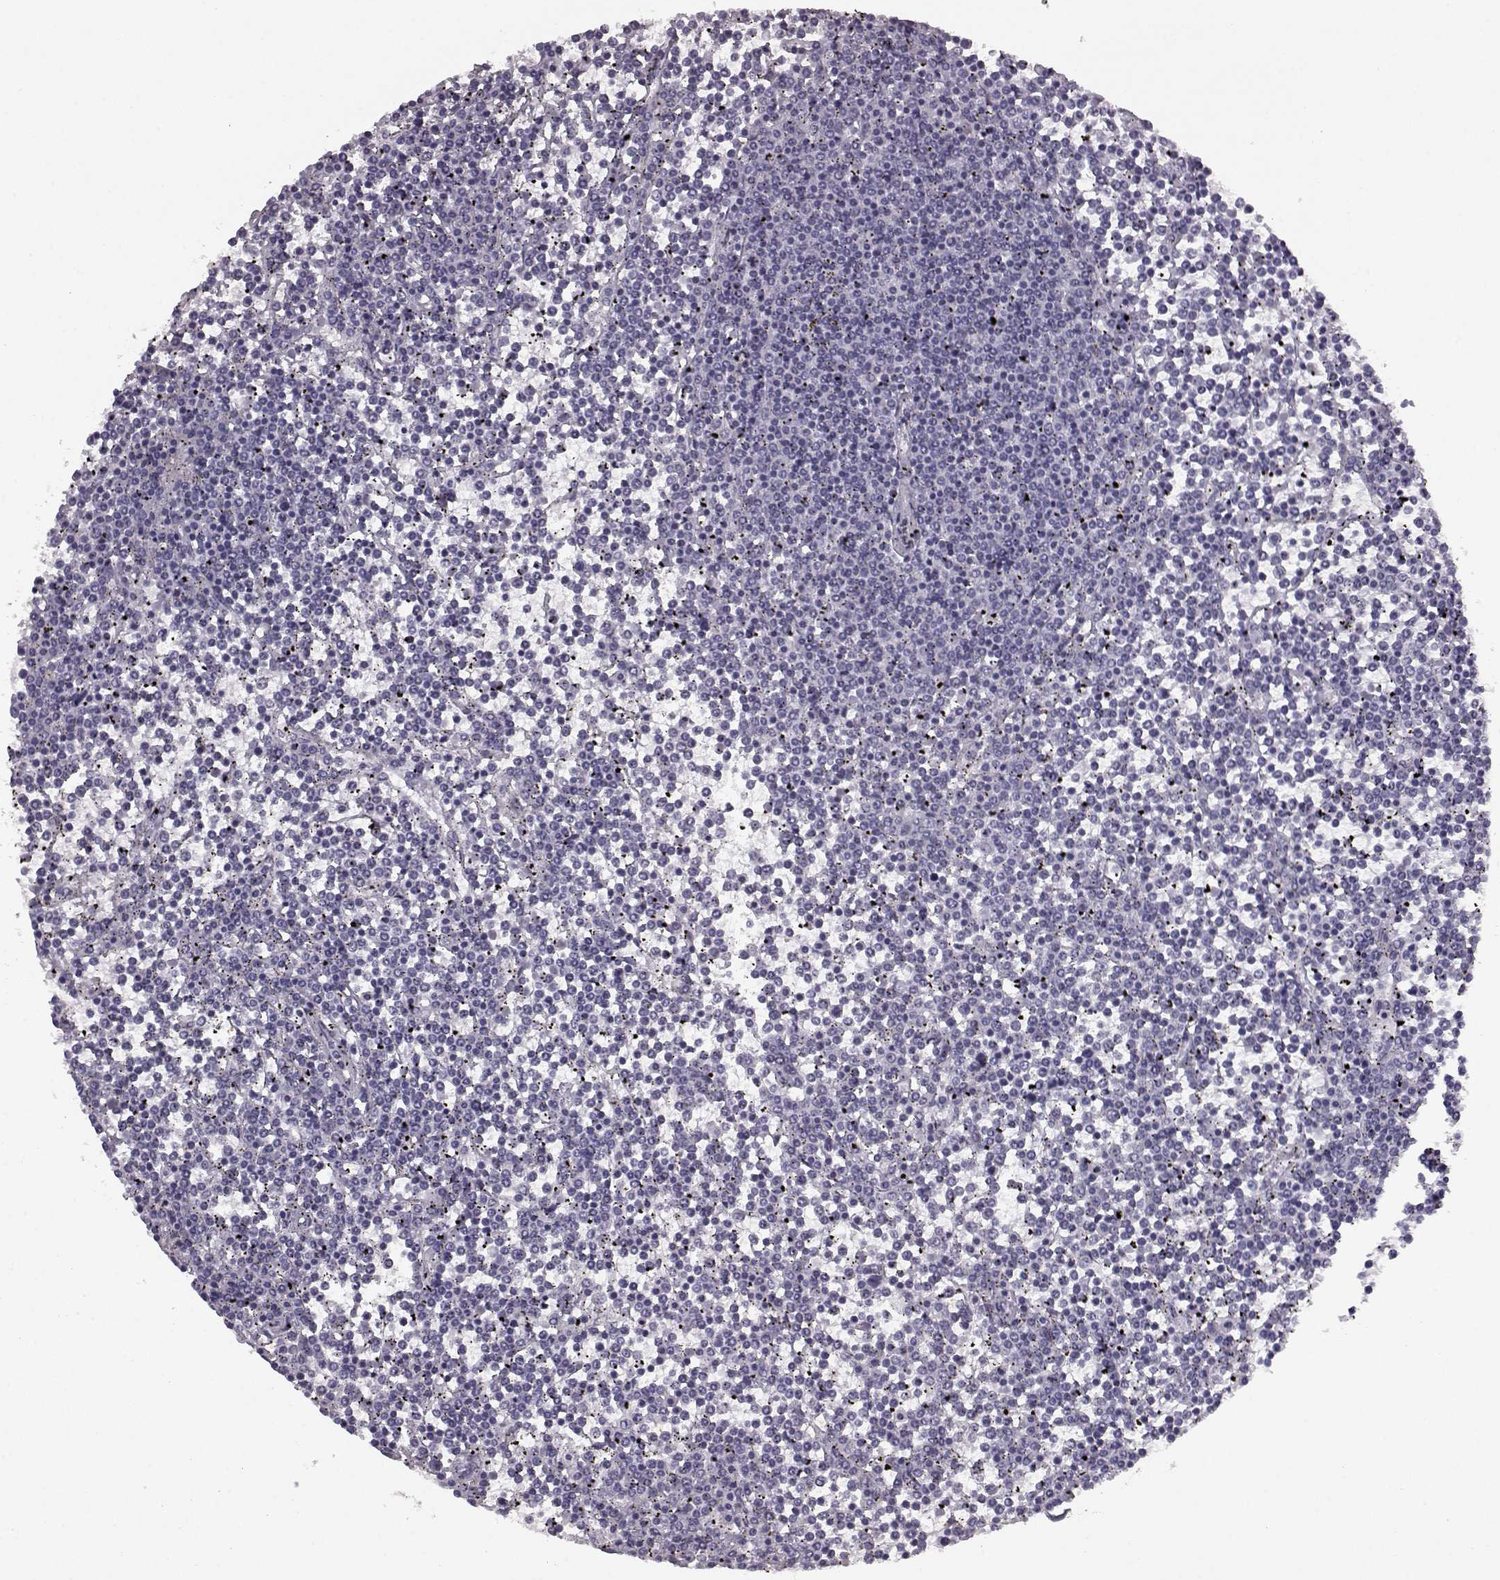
{"staining": {"intensity": "negative", "quantity": "none", "location": "none"}, "tissue": "lymphoma", "cell_type": "Tumor cells", "image_type": "cancer", "snomed": [{"axis": "morphology", "description": "Malignant lymphoma, non-Hodgkin's type, Low grade"}, {"axis": "topography", "description": "Spleen"}], "caption": "Tumor cells are negative for protein expression in human lymphoma.", "gene": "AIPL1", "patient": {"sex": "female", "age": 19}}